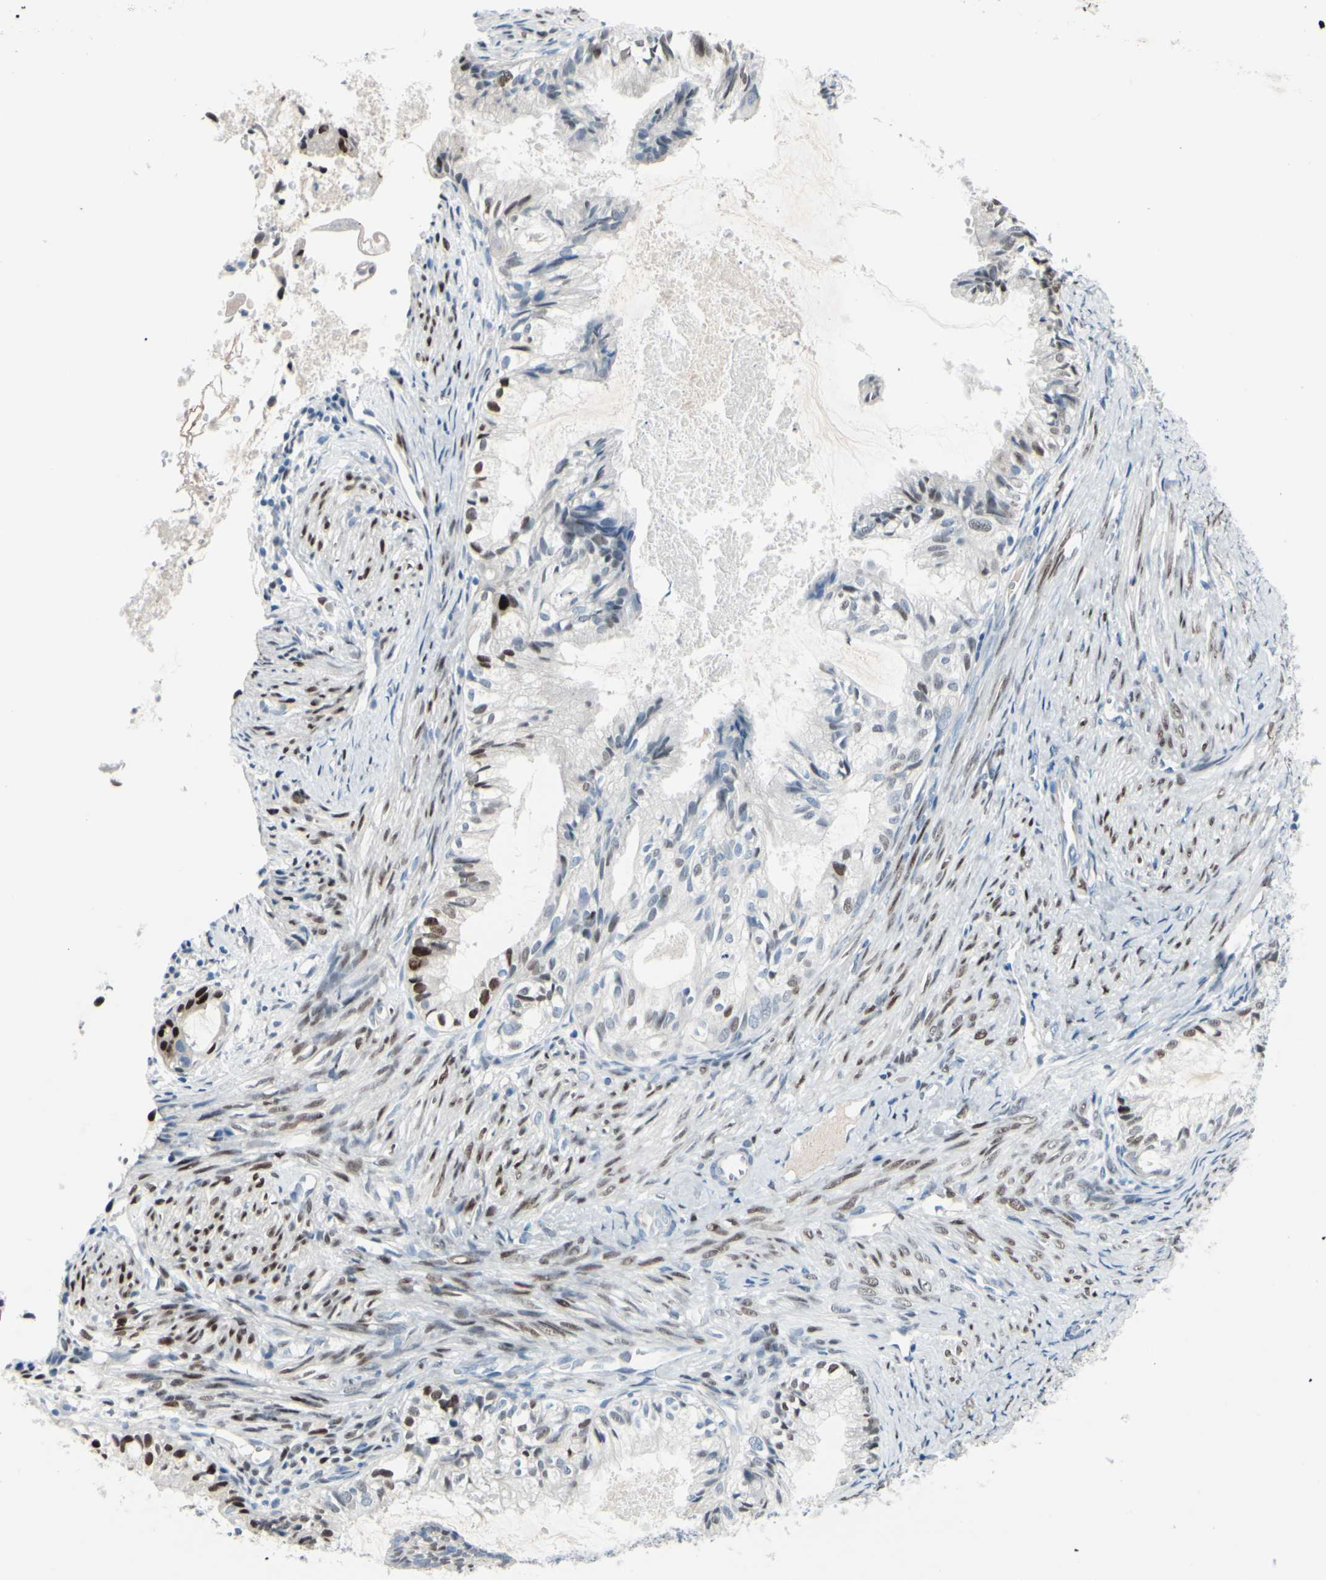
{"staining": {"intensity": "strong", "quantity": "25%-75%", "location": "nuclear"}, "tissue": "cervical cancer", "cell_type": "Tumor cells", "image_type": "cancer", "snomed": [{"axis": "morphology", "description": "Normal tissue, NOS"}, {"axis": "morphology", "description": "Adenocarcinoma, NOS"}, {"axis": "topography", "description": "Cervix"}, {"axis": "topography", "description": "Endometrium"}], "caption": "Cervical adenocarcinoma was stained to show a protein in brown. There is high levels of strong nuclear expression in about 25%-75% of tumor cells.", "gene": "PGR", "patient": {"sex": "female", "age": 86}}